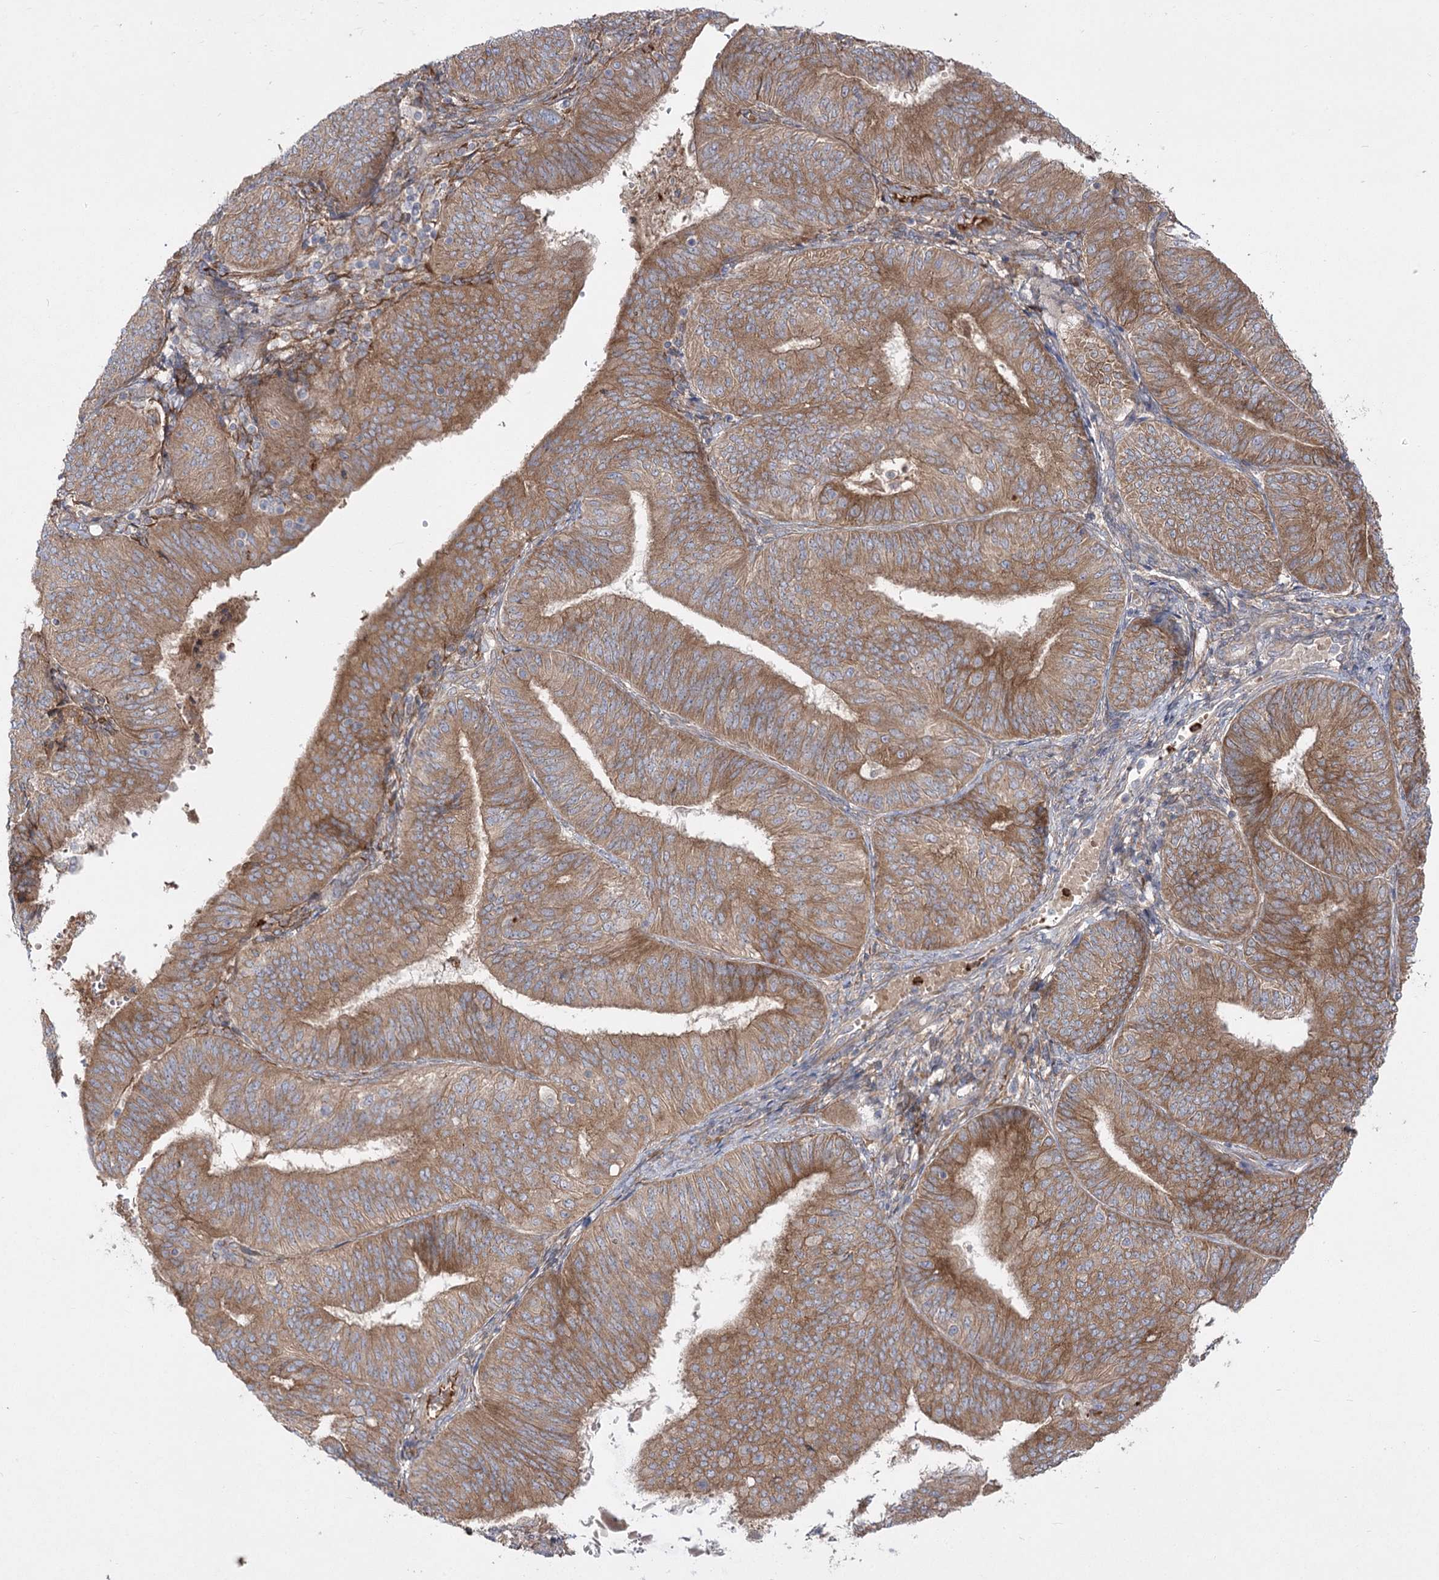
{"staining": {"intensity": "moderate", "quantity": ">75%", "location": "cytoplasmic/membranous"}, "tissue": "endometrial cancer", "cell_type": "Tumor cells", "image_type": "cancer", "snomed": [{"axis": "morphology", "description": "Adenocarcinoma, NOS"}, {"axis": "topography", "description": "Endometrium"}], "caption": "Protein expression by immunohistochemistry (IHC) reveals moderate cytoplasmic/membranous expression in about >75% of tumor cells in endometrial cancer (adenocarcinoma).", "gene": "PLEKHA5", "patient": {"sex": "female", "age": 58}}